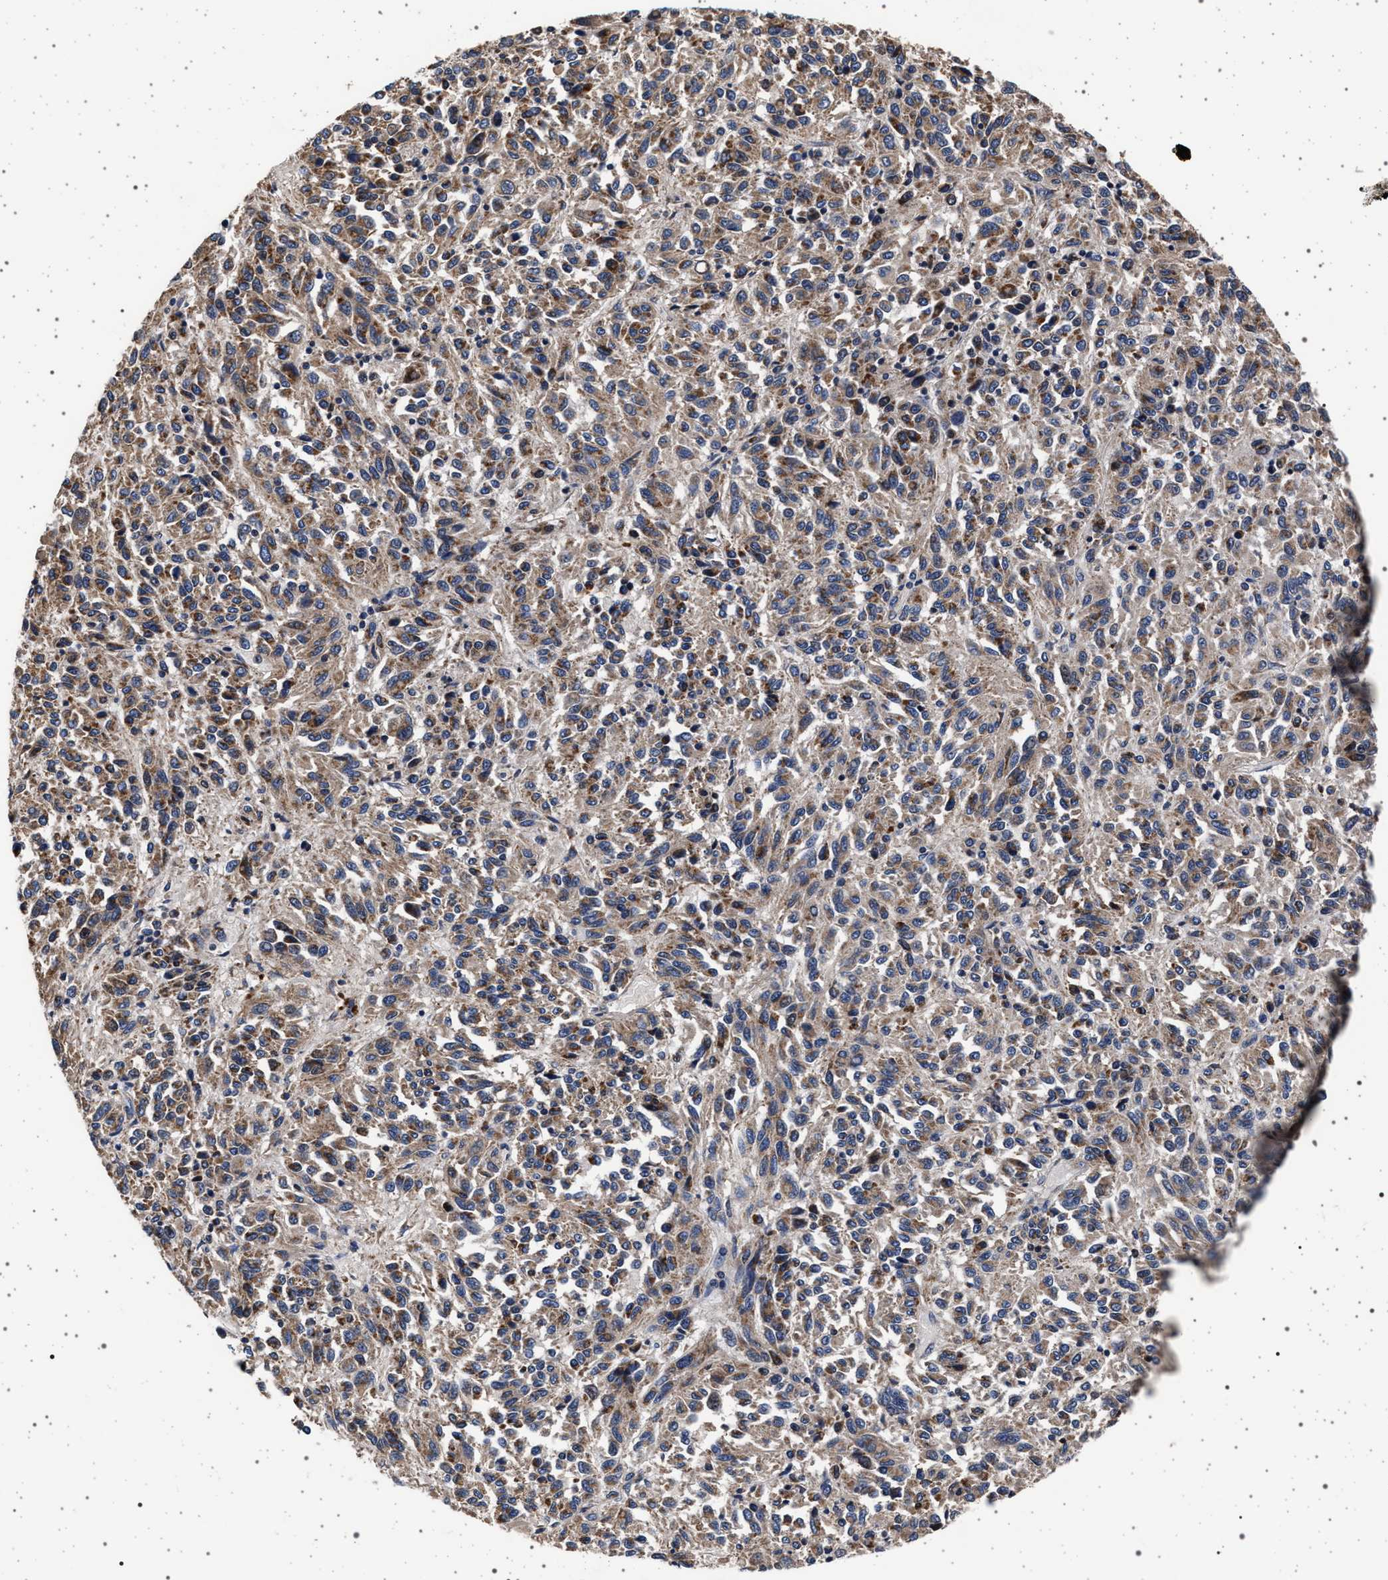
{"staining": {"intensity": "weak", "quantity": ">75%", "location": "cytoplasmic/membranous"}, "tissue": "melanoma", "cell_type": "Tumor cells", "image_type": "cancer", "snomed": [{"axis": "morphology", "description": "Malignant melanoma, Metastatic site"}, {"axis": "topography", "description": "Lung"}], "caption": "A brown stain shows weak cytoplasmic/membranous expression of a protein in human malignant melanoma (metastatic site) tumor cells.", "gene": "MAP3K2", "patient": {"sex": "male", "age": 64}}